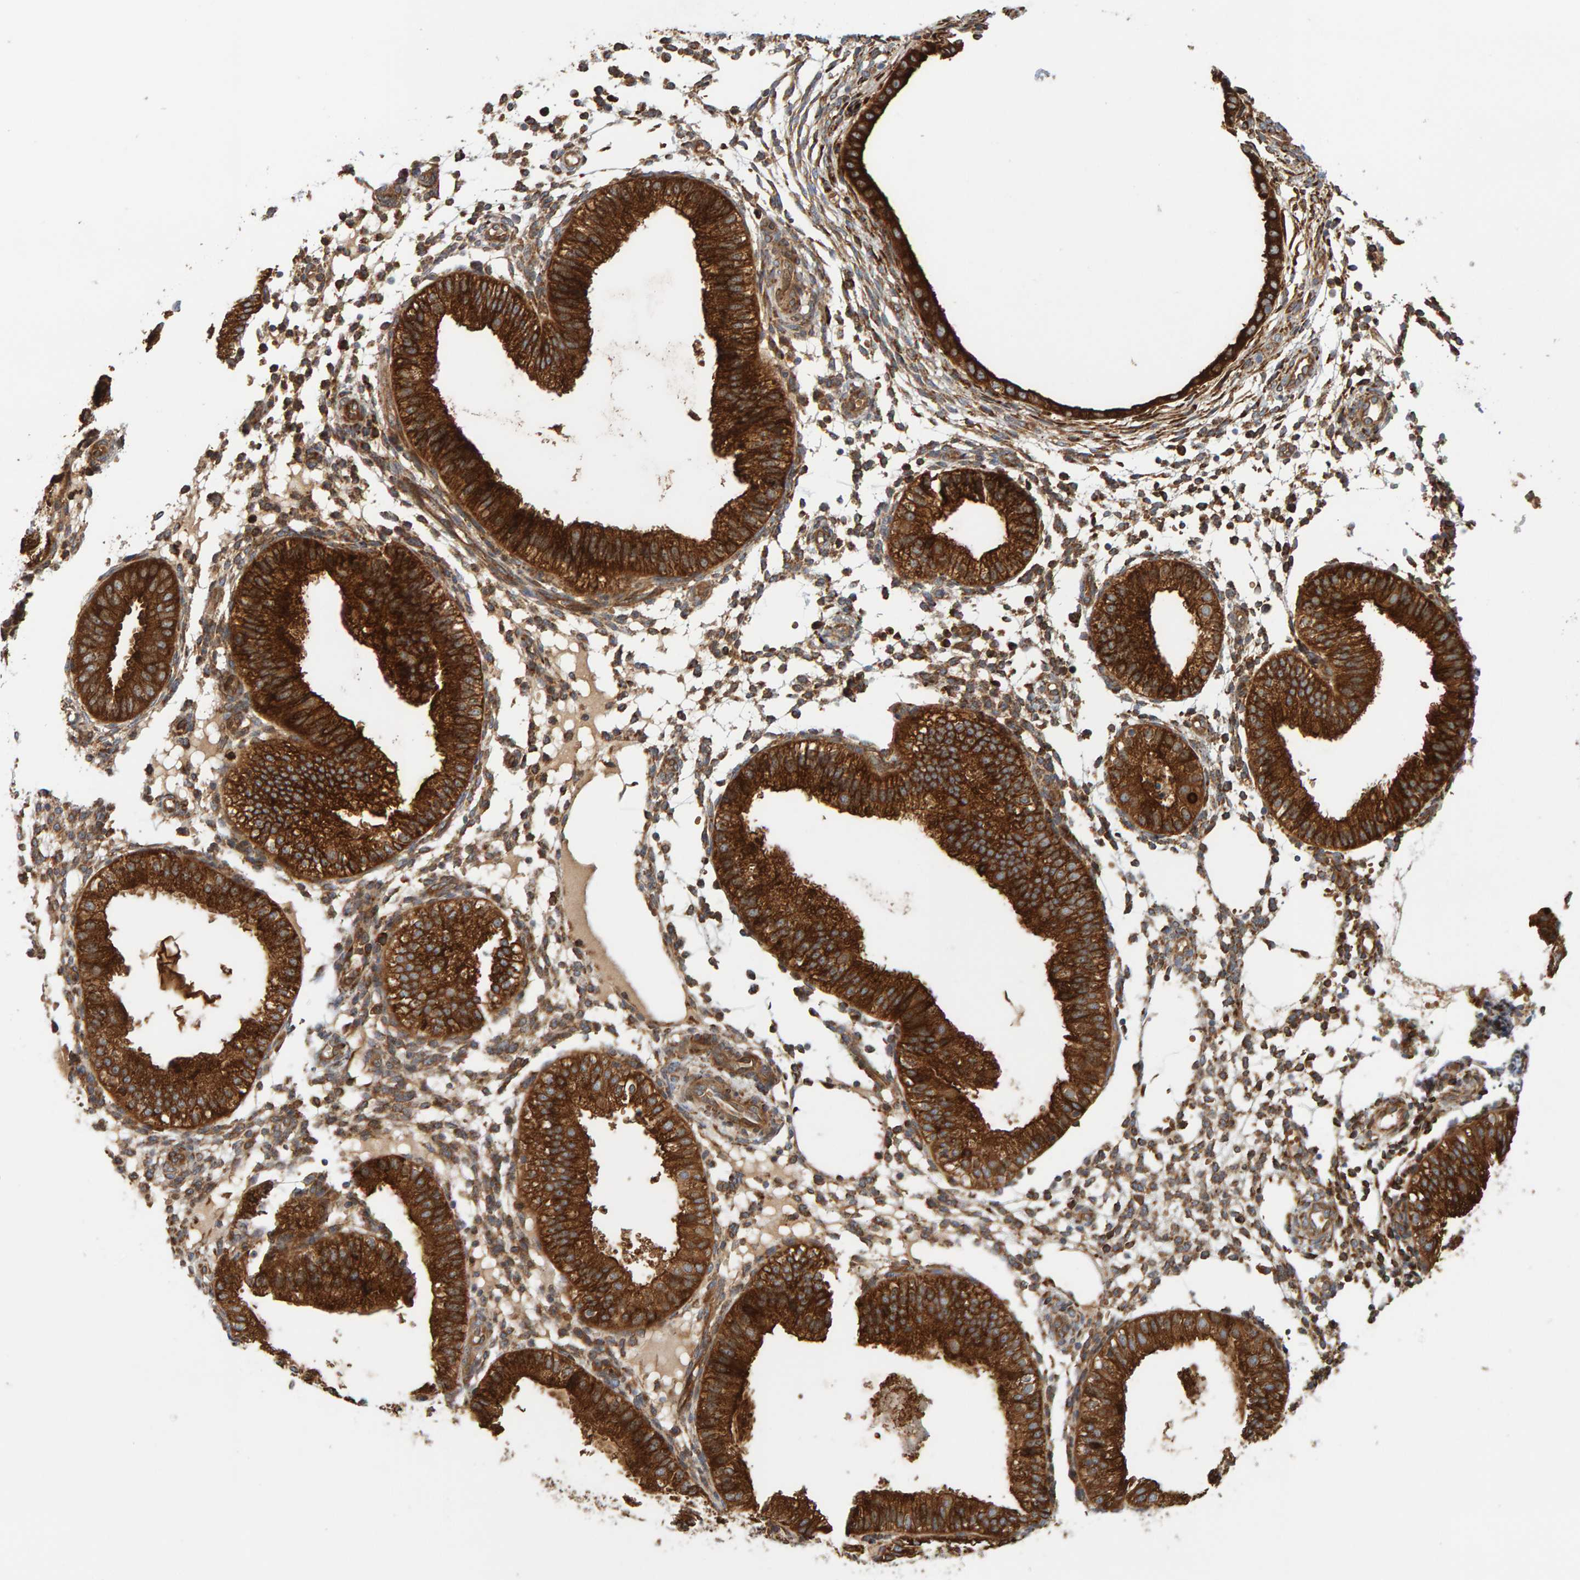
{"staining": {"intensity": "moderate", "quantity": ">75%", "location": "cytoplasmic/membranous"}, "tissue": "endometrium", "cell_type": "Cells in endometrial stroma", "image_type": "normal", "snomed": [{"axis": "morphology", "description": "Normal tissue, NOS"}, {"axis": "topography", "description": "Endometrium"}], "caption": "DAB (3,3'-diaminobenzidine) immunohistochemical staining of normal human endometrium shows moderate cytoplasmic/membranous protein staining in about >75% of cells in endometrial stroma. (brown staining indicates protein expression, while blue staining denotes nuclei).", "gene": "BAIAP2", "patient": {"sex": "female", "age": 39}}